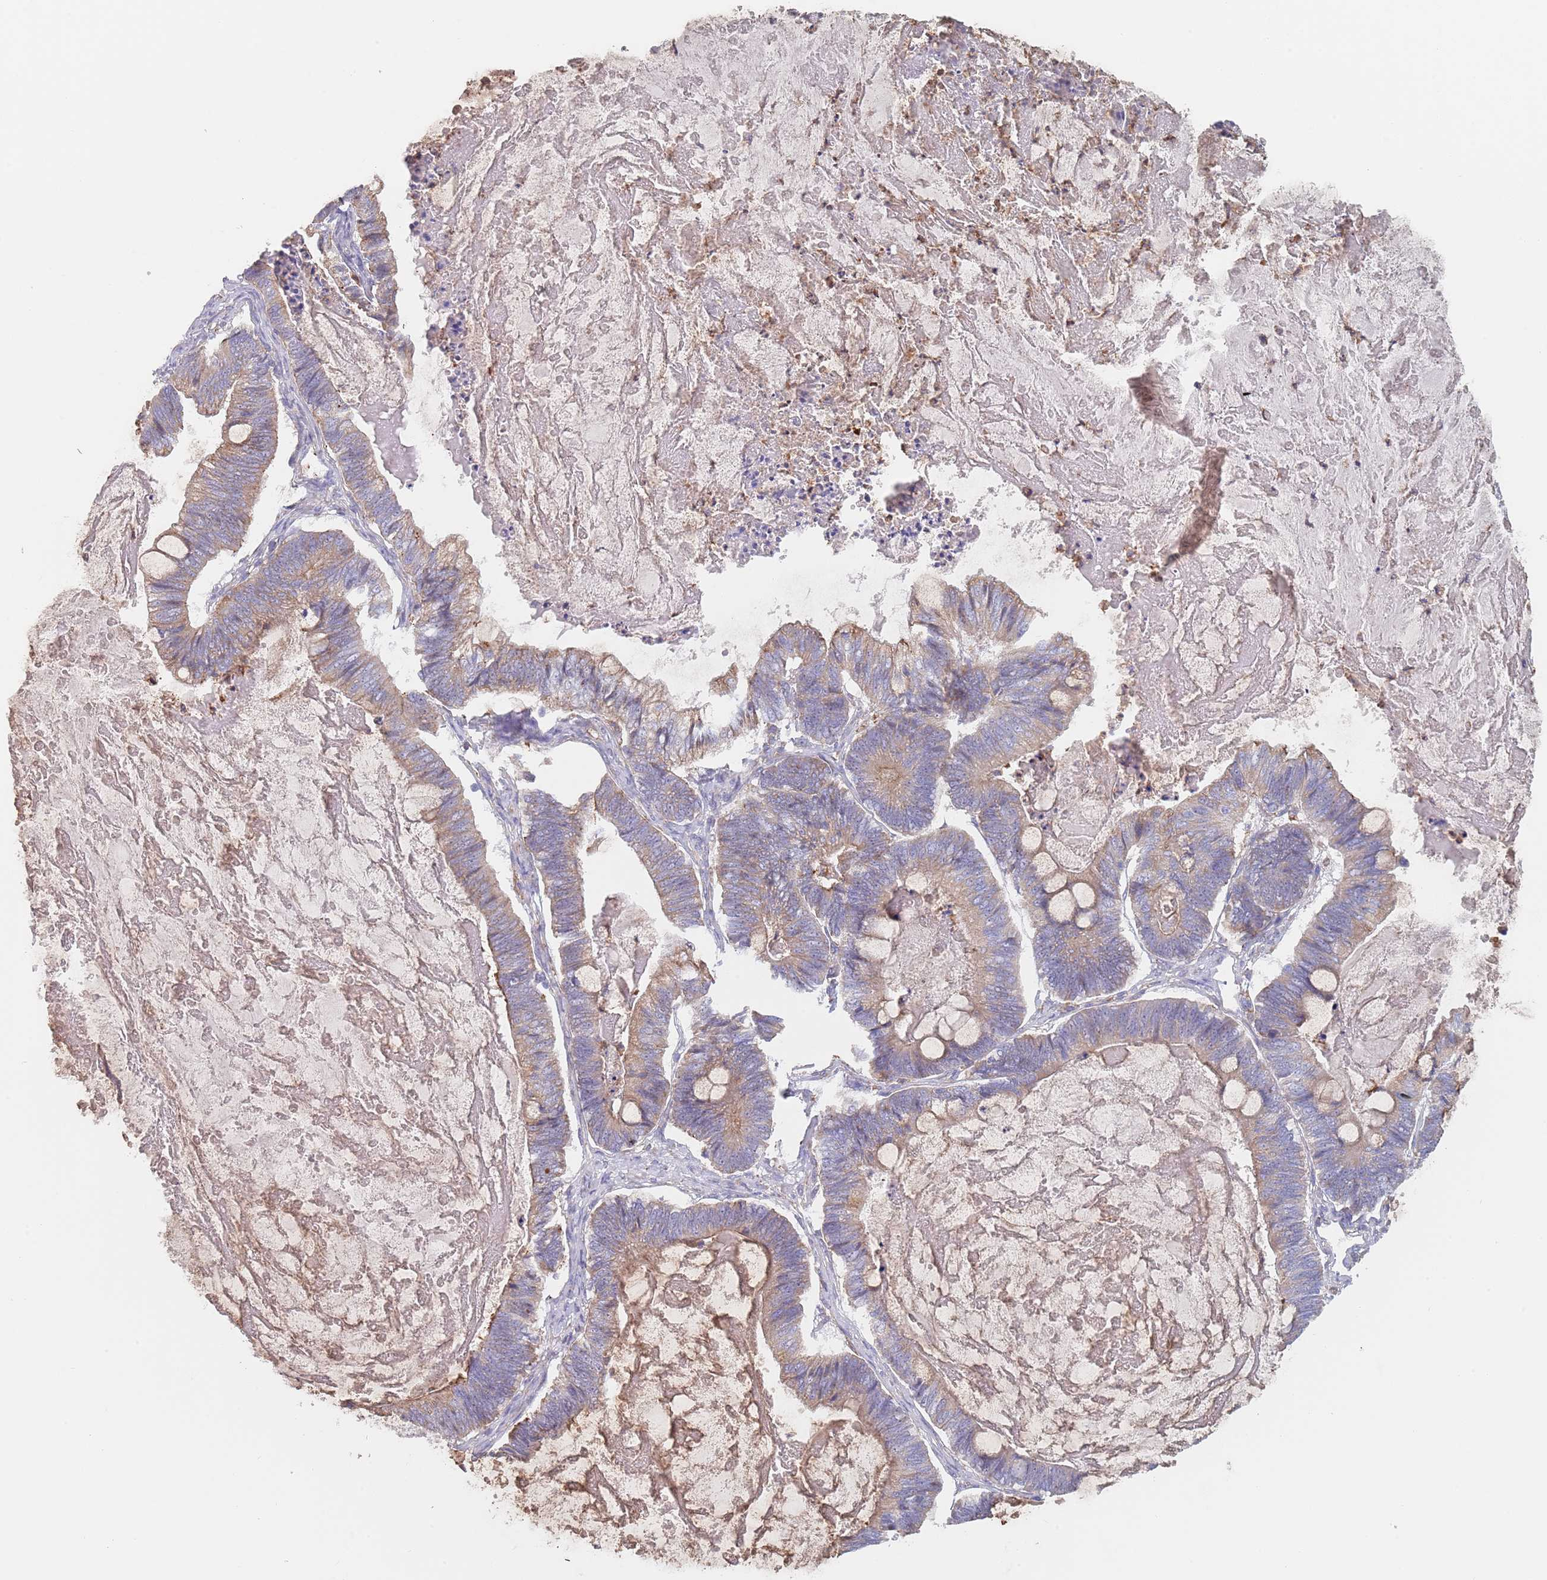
{"staining": {"intensity": "weak", "quantity": "25%-75%", "location": "cytoplasmic/membranous"}, "tissue": "ovarian cancer", "cell_type": "Tumor cells", "image_type": "cancer", "snomed": [{"axis": "morphology", "description": "Cystadenocarcinoma, mucinous, NOS"}, {"axis": "topography", "description": "Ovary"}], "caption": "Ovarian cancer (mucinous cystadenocarcinoma) stained for a protein (brown) demonstrates weak cytoplasmic/membranous positive expression in approximately 25%-75% of tumor cells.", "gene": "DCUN1D3", "patient": {"sex": "female", "age": 61}}